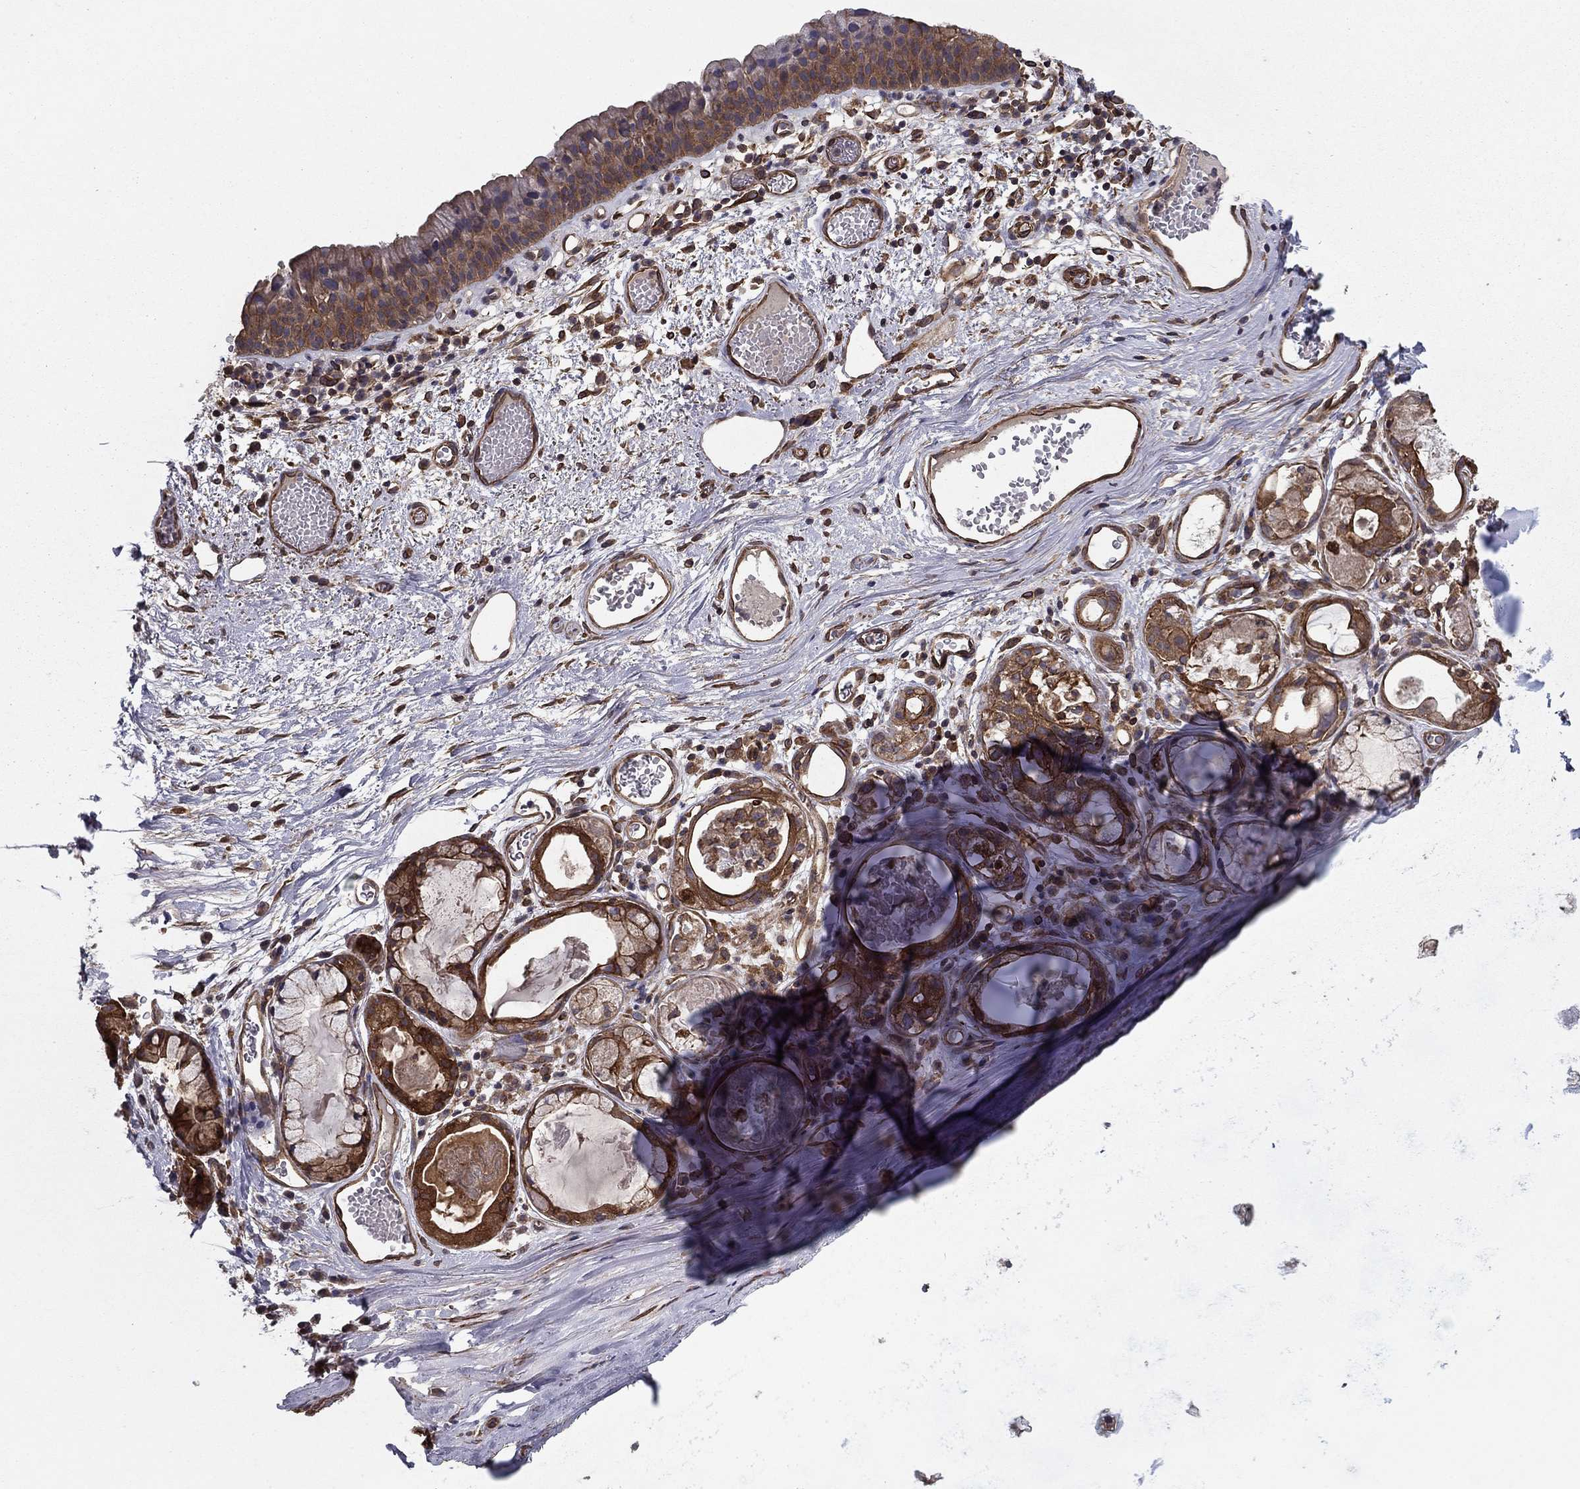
{"staining": {"intensity": "negative", "quantity": "none", "location": "none"}, "tissue": "adipose tissue", "cell_type": "Adipocytes", "image_type": "normal", "snomed": [{"axis": "morphology", "description": "Normal tissue, NOS"}, {"axis": "topography", "description": "Cartilage tissue"}], "caption": "Adipocytes show no significant protein staining in unremarkable adipose tissue. (Stains: DAB (3,3'-diaminobenzidine) IHC with hematoxylin counter stain, Microscopy: brightfield microscopy at high magnification).", "gene": "SHMT1", "patient": {"sex": "male", "age": 81}}